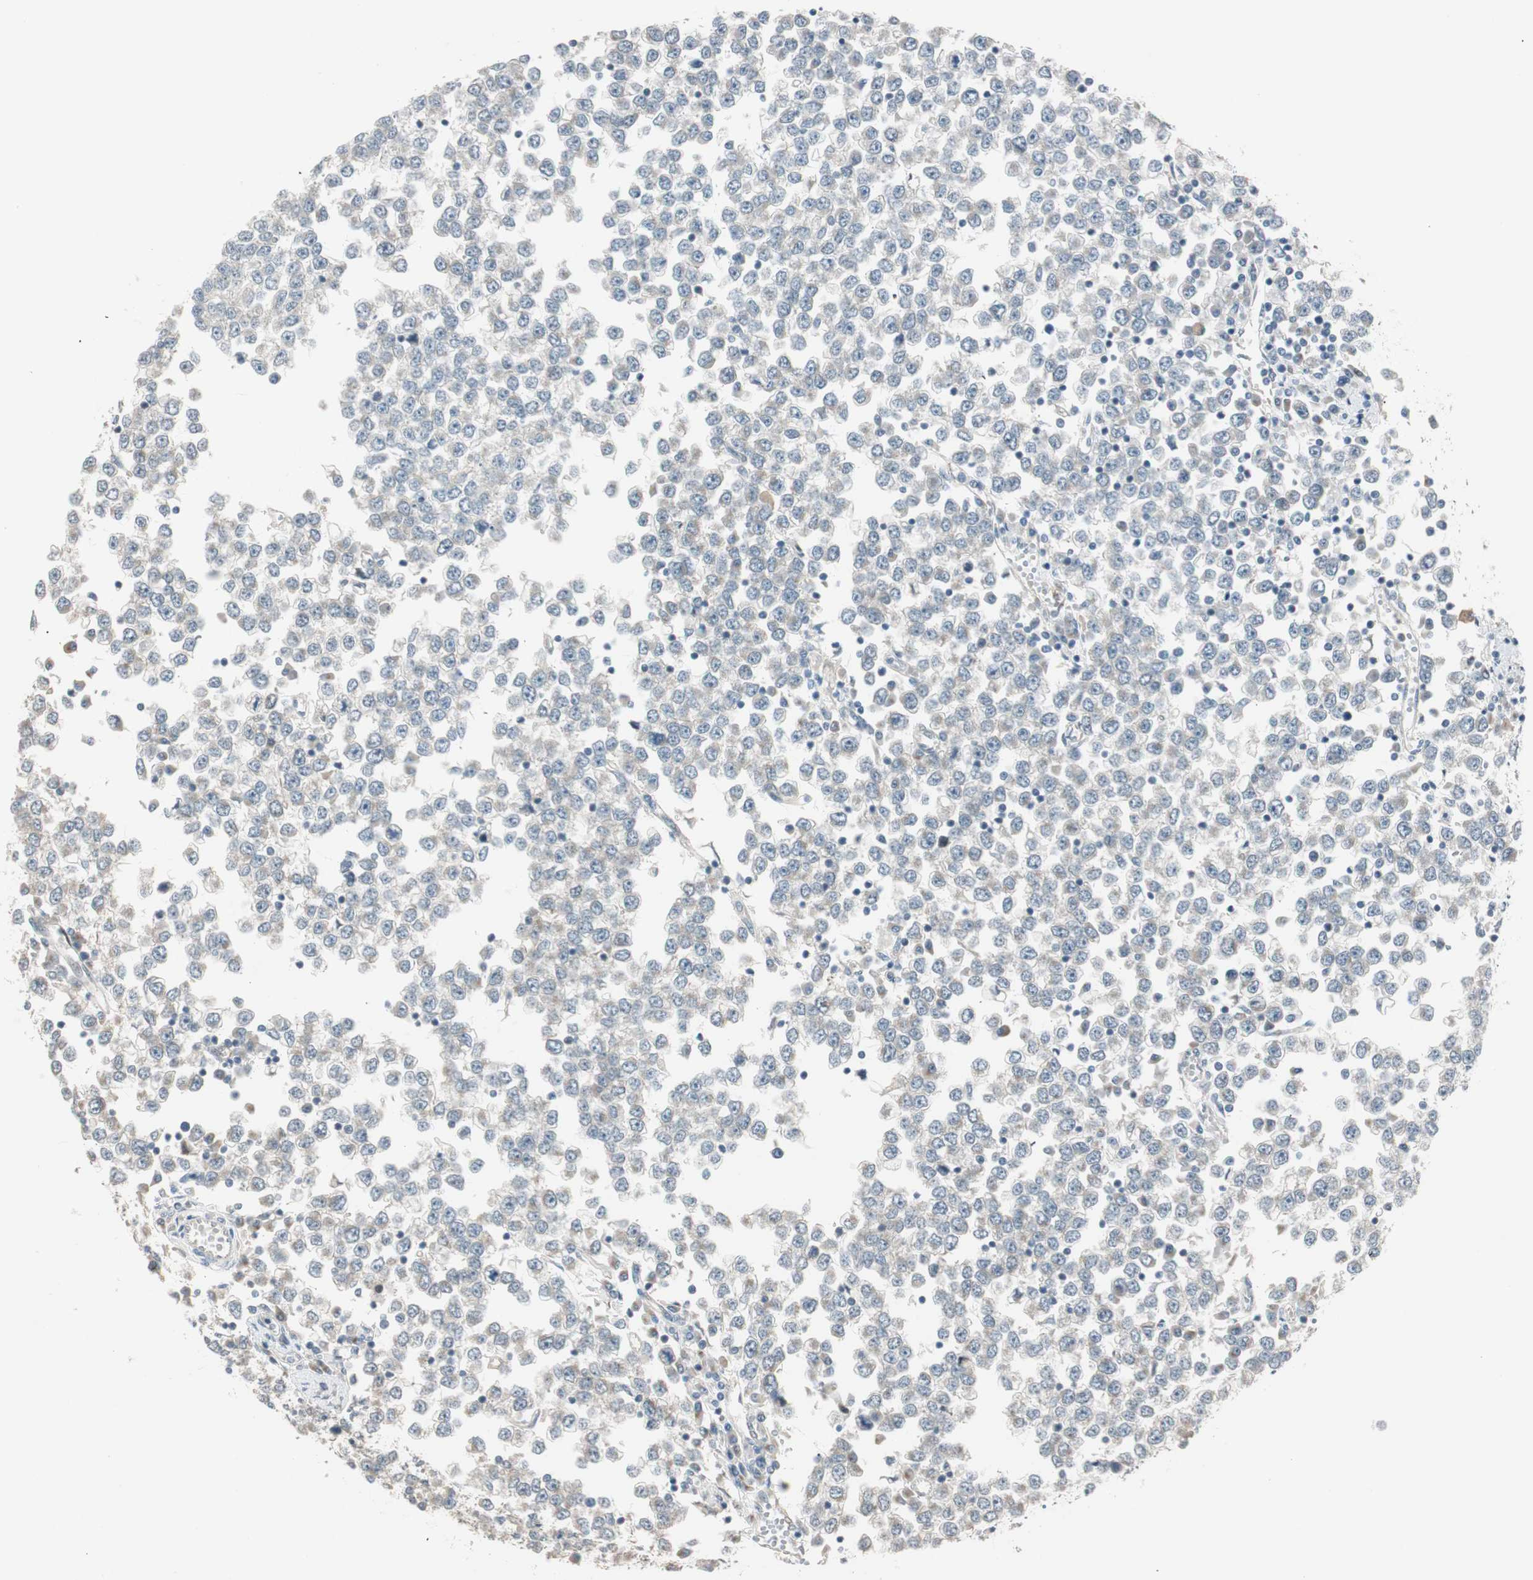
{"staining": {"intensity": "negative", "quantity": "none", "location": "none"}, "tissue": "testis cancer", "cell_type": "Tumor cells", "image_type": "cancer", "snomed": [{"axis": "morphology", "description": "Seminoma, NOS"}, {"axis": "topography", "description": "Testis"}], "caption": "Protein analysis of seminoma (testis) shows no significant positivity in tumor cells.", "gene": "CGRRF1", "patient": {"sex": "male", "age": 65}}